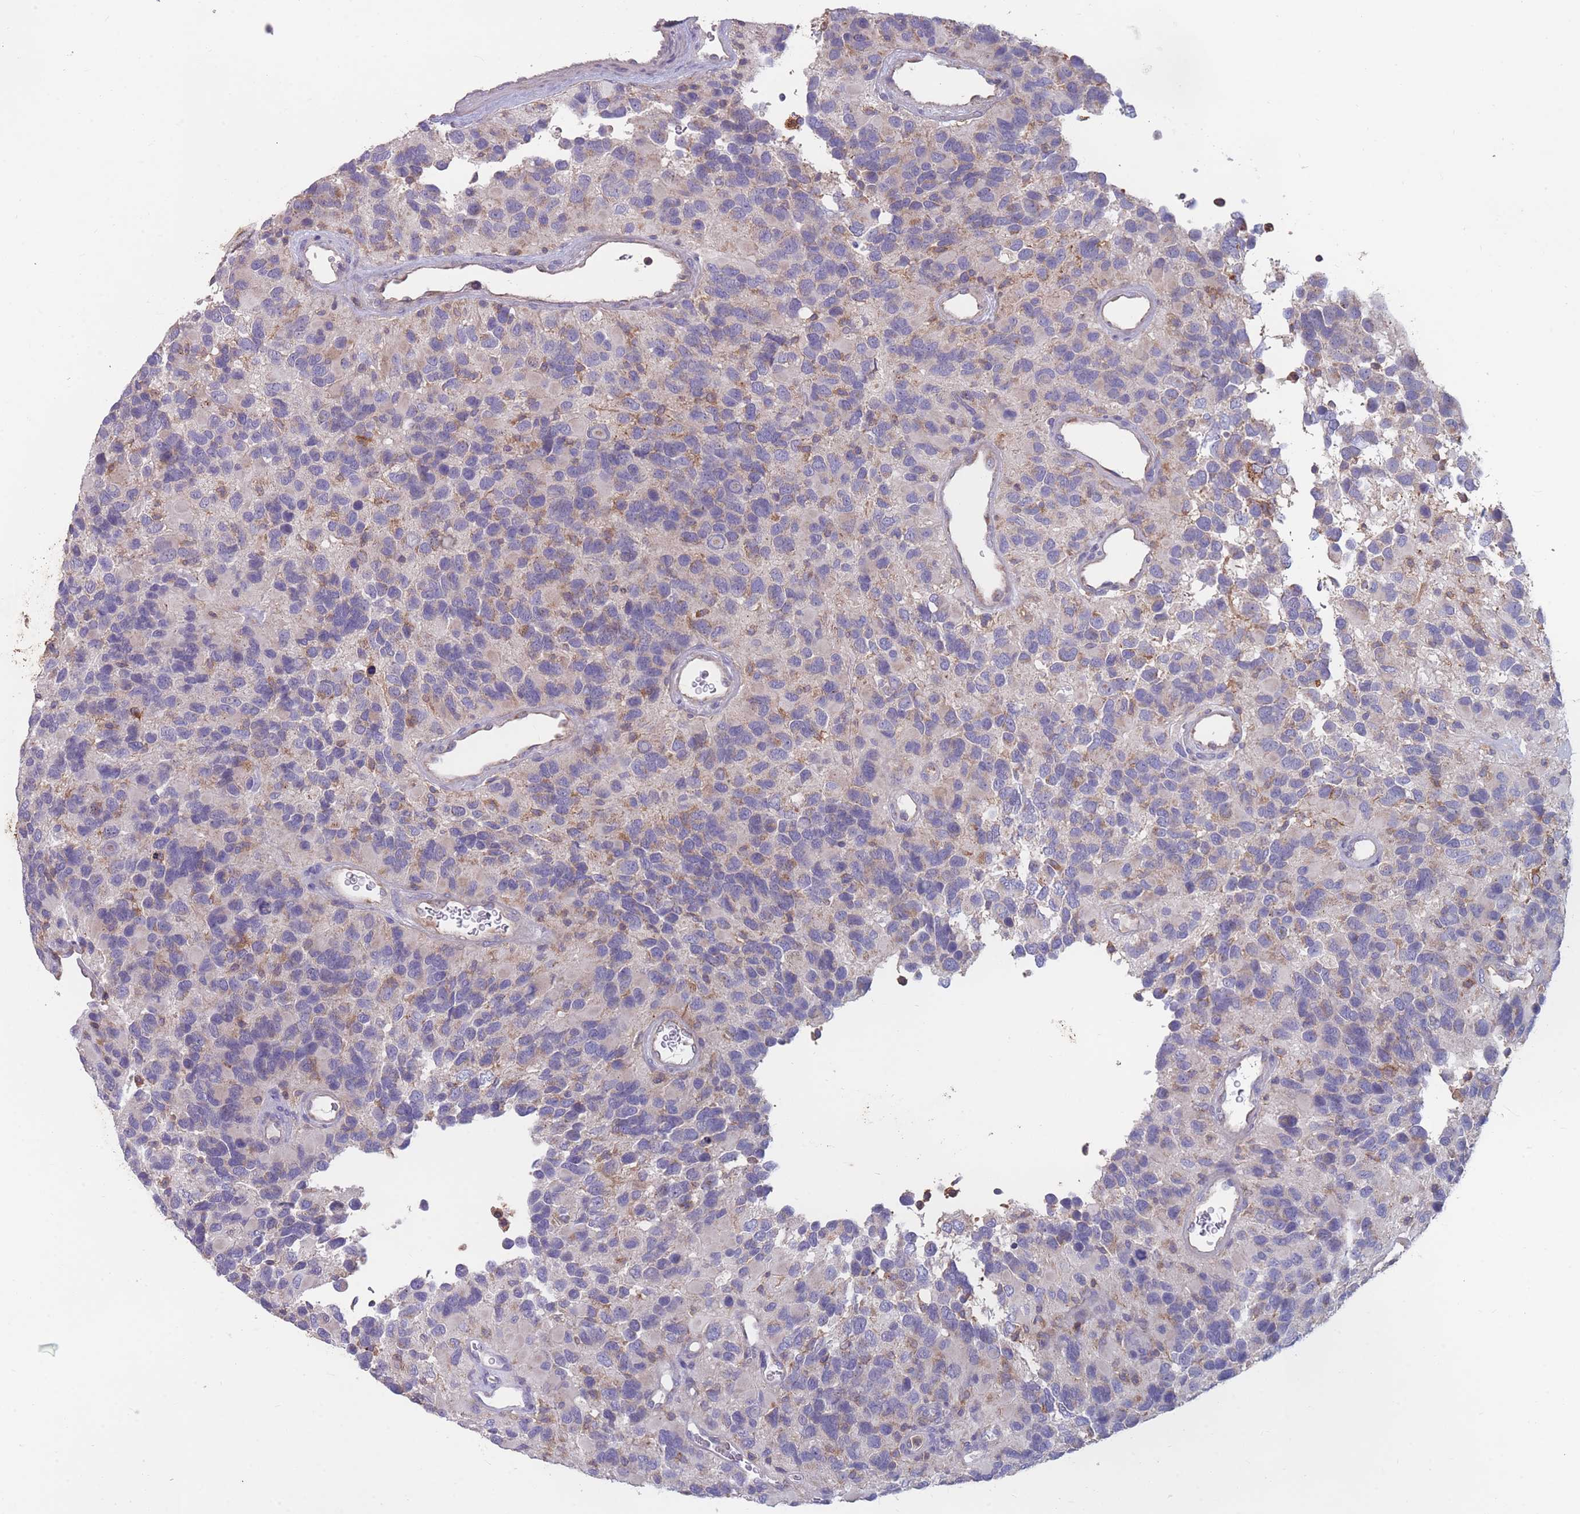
{"staining": {"intensity": "weak", "quantity": "<25%", "location": "cytoplasmic/membranous"}, "tissue": "glioma", "cell_type": "Tumor cells", "image_type": "cancer", "snomed": [{"axis": "morphology", "description": "Glioma, malignant, High grade"}, {"axis": "topography", "description": "Brain"}], "caption": "Human glioma stained for a protein using immunohistochemistry shows no staining in tumor cells.", "gene": "CD33", "patient": {"sex": "male", "age": 77}}